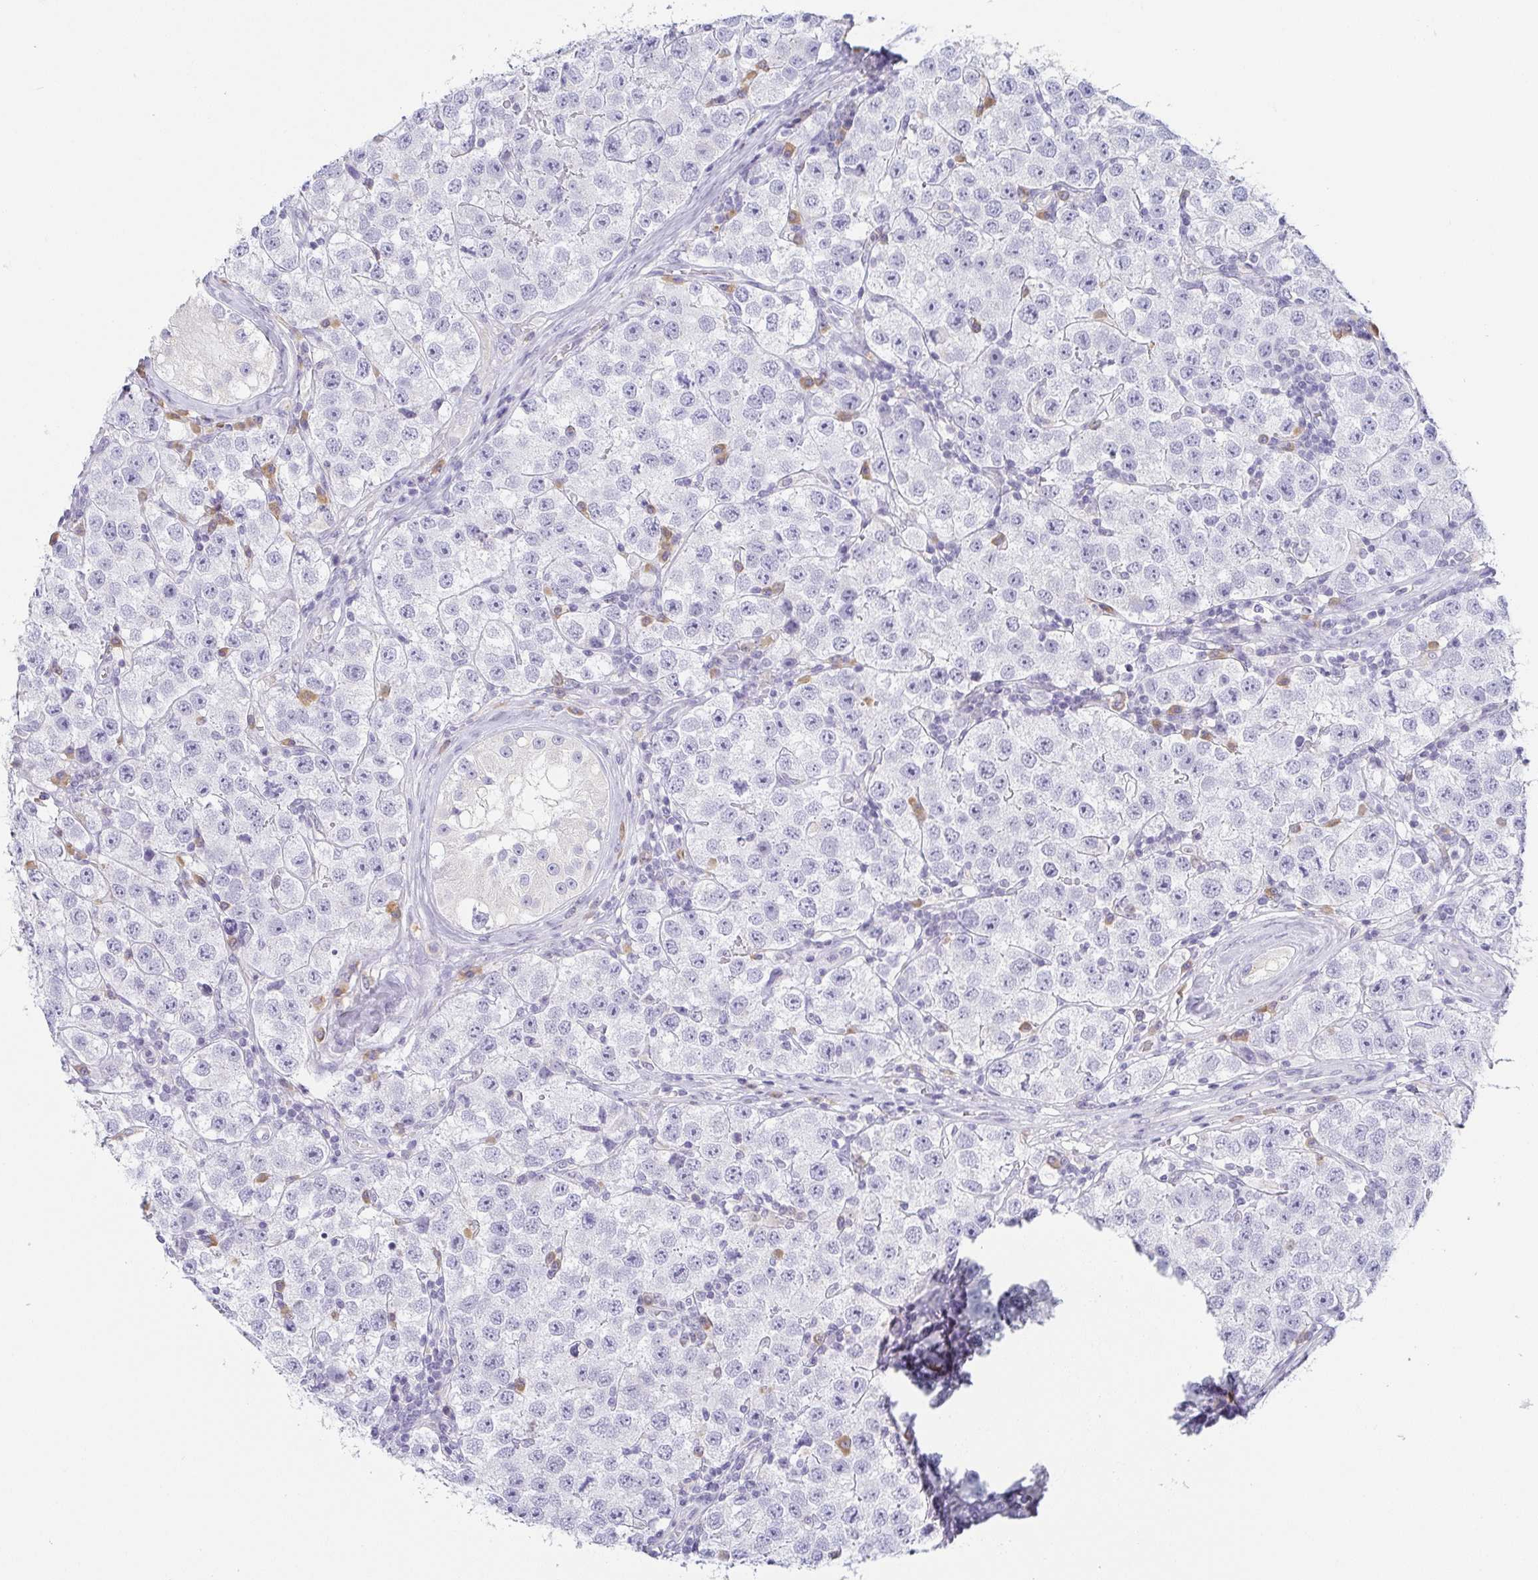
{"staining": {"intensity": "negative", "quantity": "none", "location": "none"}, "tissue": "testis cancer", "cell_type": "Tumor cells", "image_type": "cancer", "snomed": [{"axis": "morphology", "description": "Seminoma, NOS"}, {"axis": "topography", "description": "Testis"}], "caption": "Immunohistochemistry (IHC) histopathology image of testis seminoma stained for a protein (brown), which shows no expression in tumor cells. Brightfield microscopy of immunohistochemistry stained with DAB (3,3'-diaminobenzidine) (brown) and hematoxylin (blue), captured at high magnification.", "gene": "PRR27", "patient": {"sex": "male", "age": 34}}